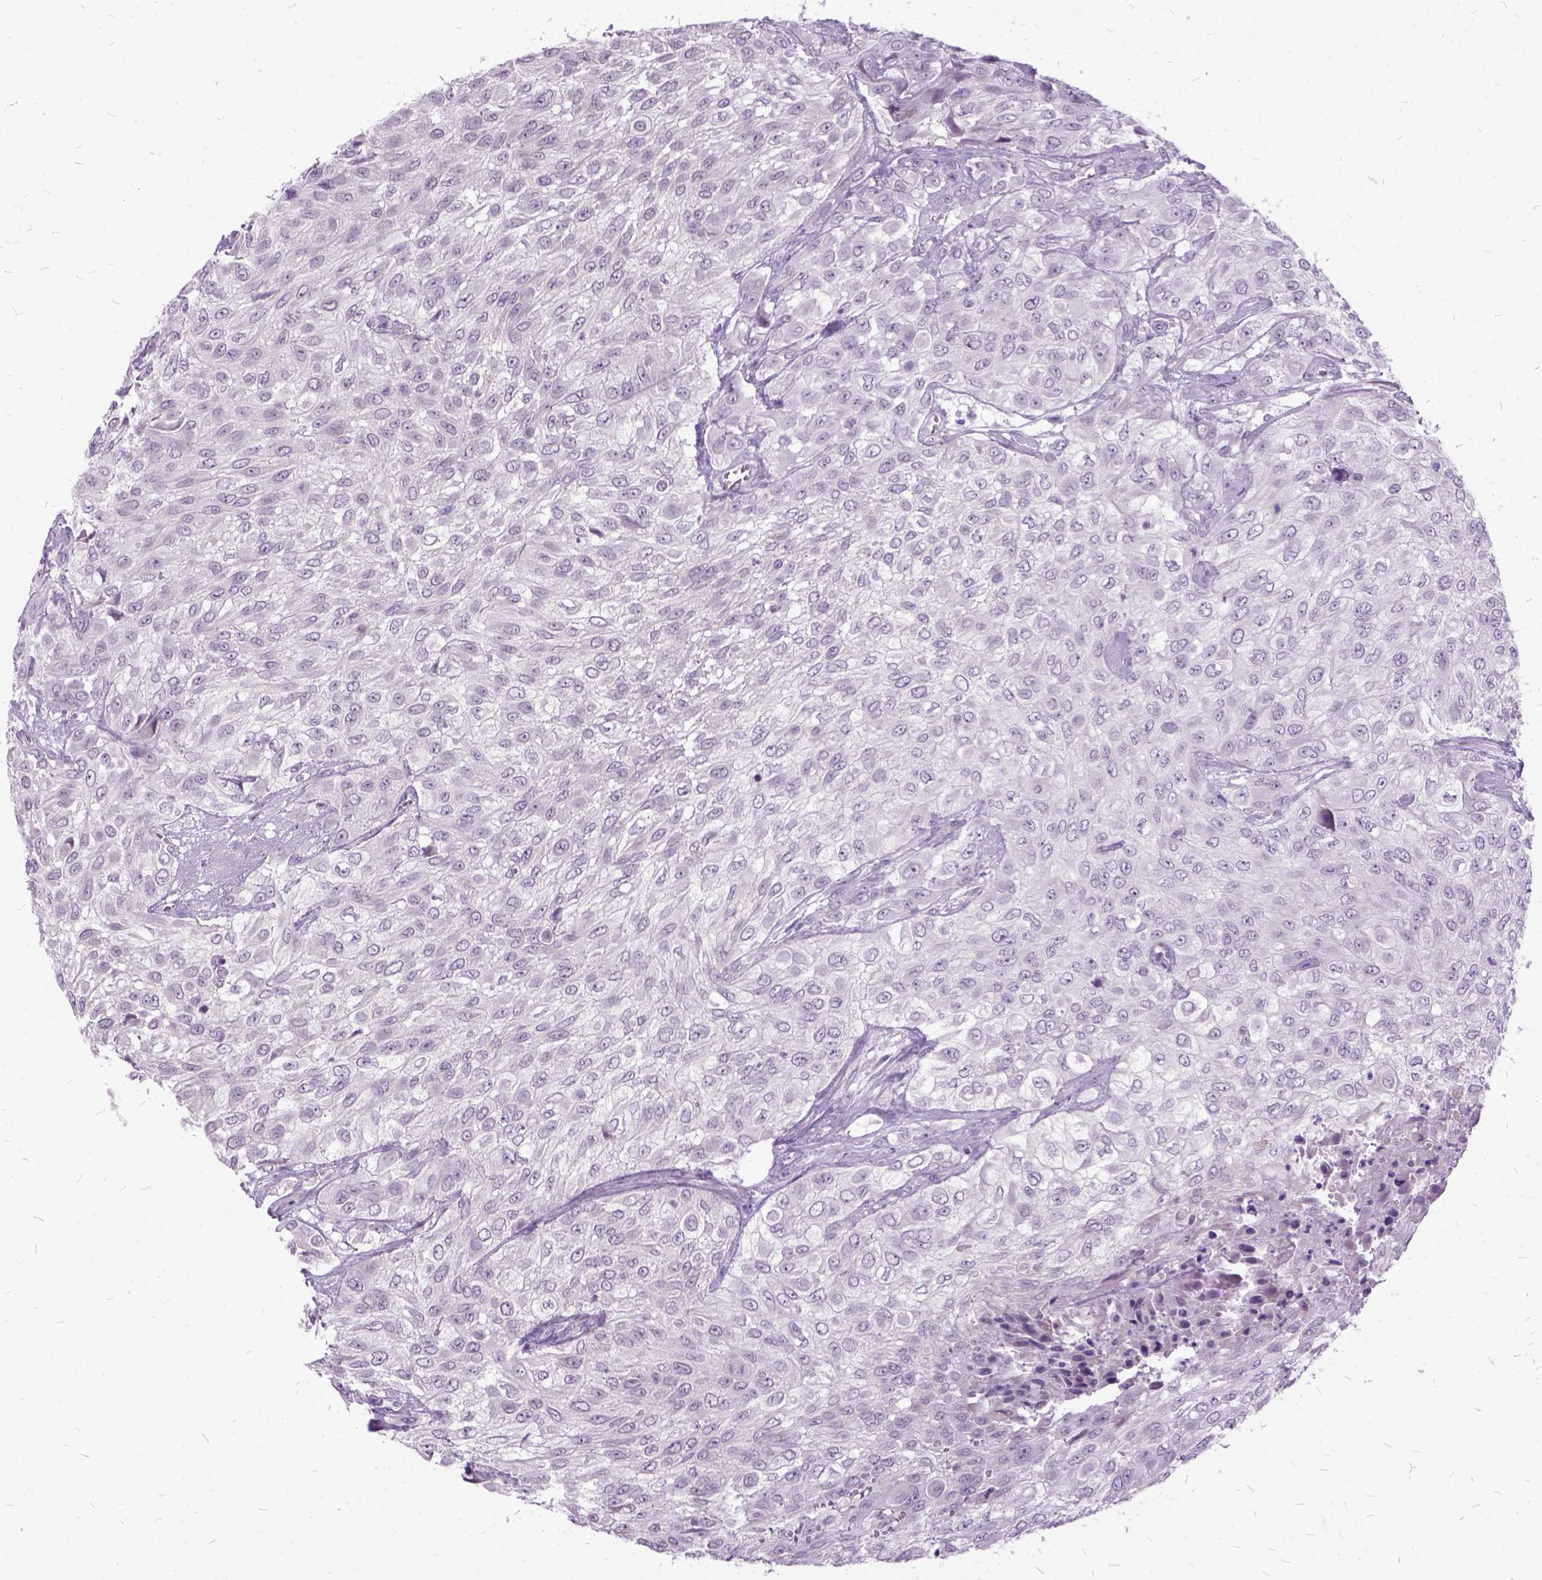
{"staining": {"intensity": "negative", "quantity": "none", "location": "none"}, "tissue": "urothelial cancer", "cell_type": "Tumor cells", "image_type": "cancer", "snomed": [{"axis": "morphology", "description": "Urothelial carcinoma, High grade"}, {"axis": "topography", "description": "Urinary bladder"}], "caption": "Immunohistochemistry (IHC) photomicrograph of urothelial cancer stained for a protein (brown), which reveals no expression in tumor cells.", "gene": "MME", "patient": {"sex": "male", "age": 57}}